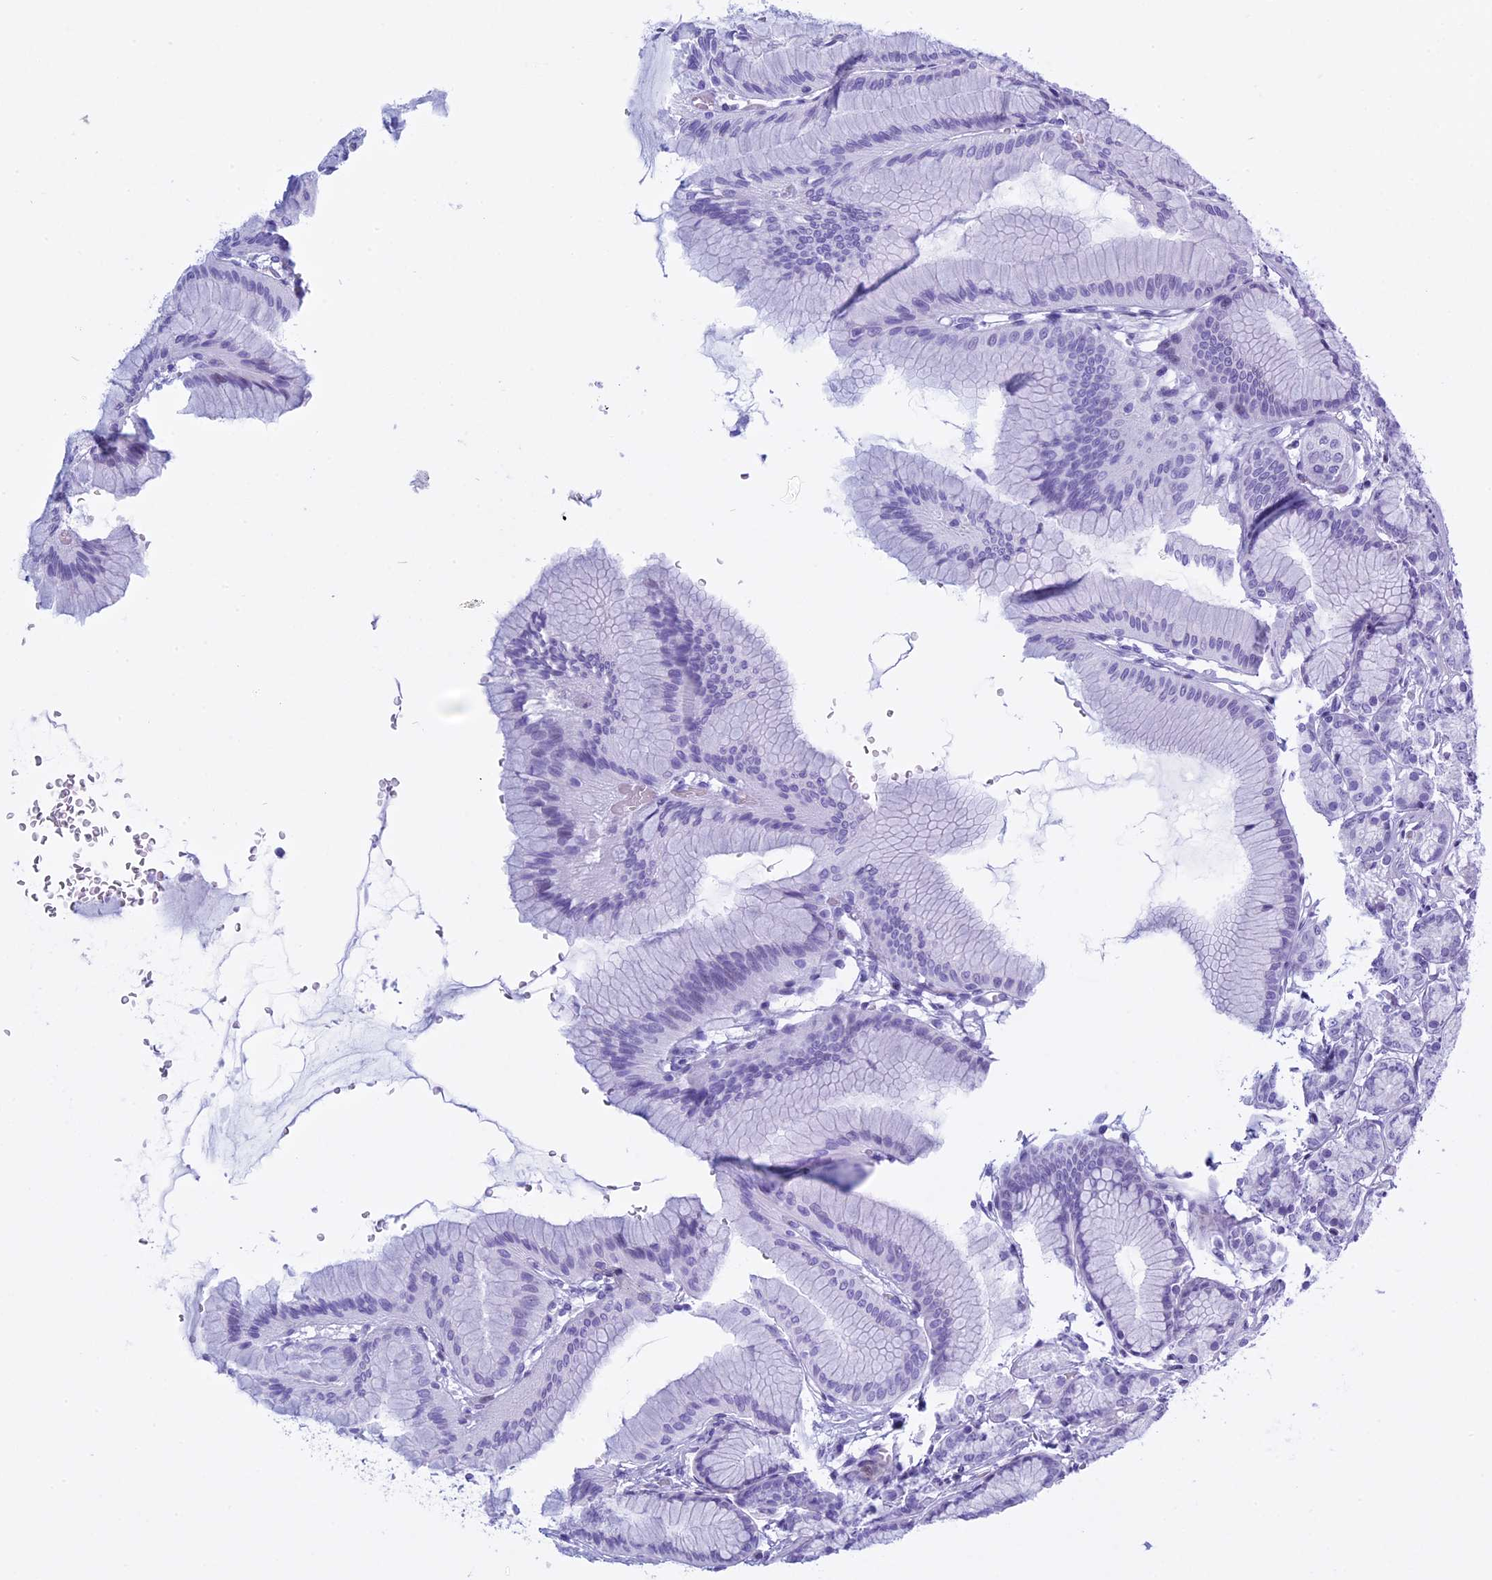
{"staining": {"intensity": "negative", "quantity": "none", "location": "none"}, "tissue": "stomach", "cell_type": "Glandular cells", "image_type": "normal", "snomed": [{"axis": "morphology", "description": "Normal tissue, NOS"}, {"axis": "morphology", "description": "Adenocarcinoma, NOS"}, {"axis": "morphology", "description": "Adenocarcinoma, High grade"}, {"axis": "topography", "description": "Stomach, upper"}, {"axis": "topography", "description": "Stomach"}], "caption": "A histopathology image of human stomach is negative for staining in glandular cells. (Stains: DAB immunohistochemistry (IHC) with hematoxylin counter stain, Microscopy: brightfield microscopy at high magnification).", "gene": "KCTD21", "patient": {"sex": "female", "age": 65}}